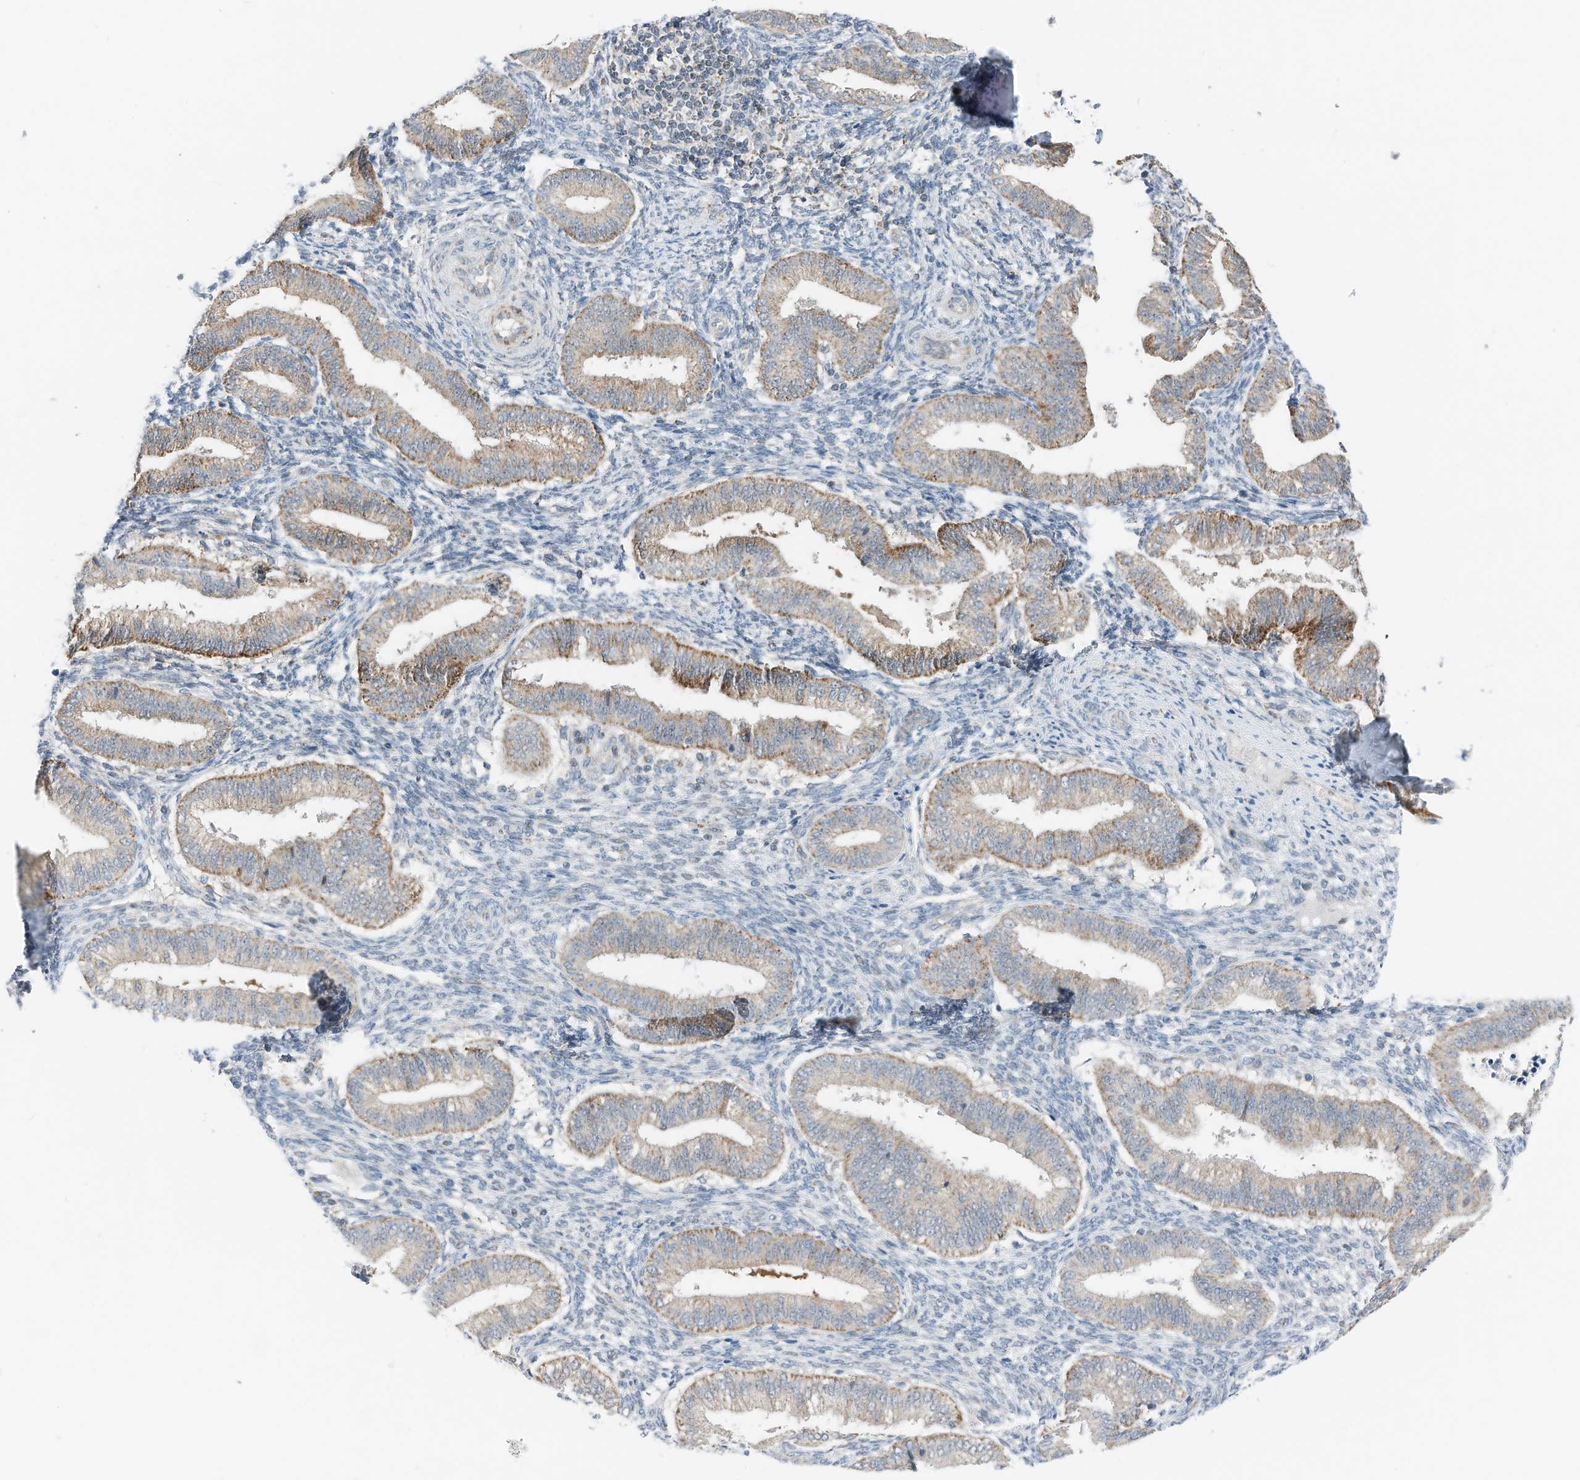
{"staining": {"intensity": "negative", "quantity": "none", "location": "none"}, "tissue": "endometrium", "cell_type": "Cells in endometrial stroma", "image_type": "normal", "snomed": [{"axis": "morphology", "description": "Normal tissue, NOS"}, {"axis": "topography", "description": "Endometrium"}], "caption": "Immunohistochemistry photomicrograph of normal endometrium stained for a protein (brown), which exhibits no positivity in cells in endometrial stroma.", "gene": "RMND1", "patient": {"sex": "female", "age": 39}}